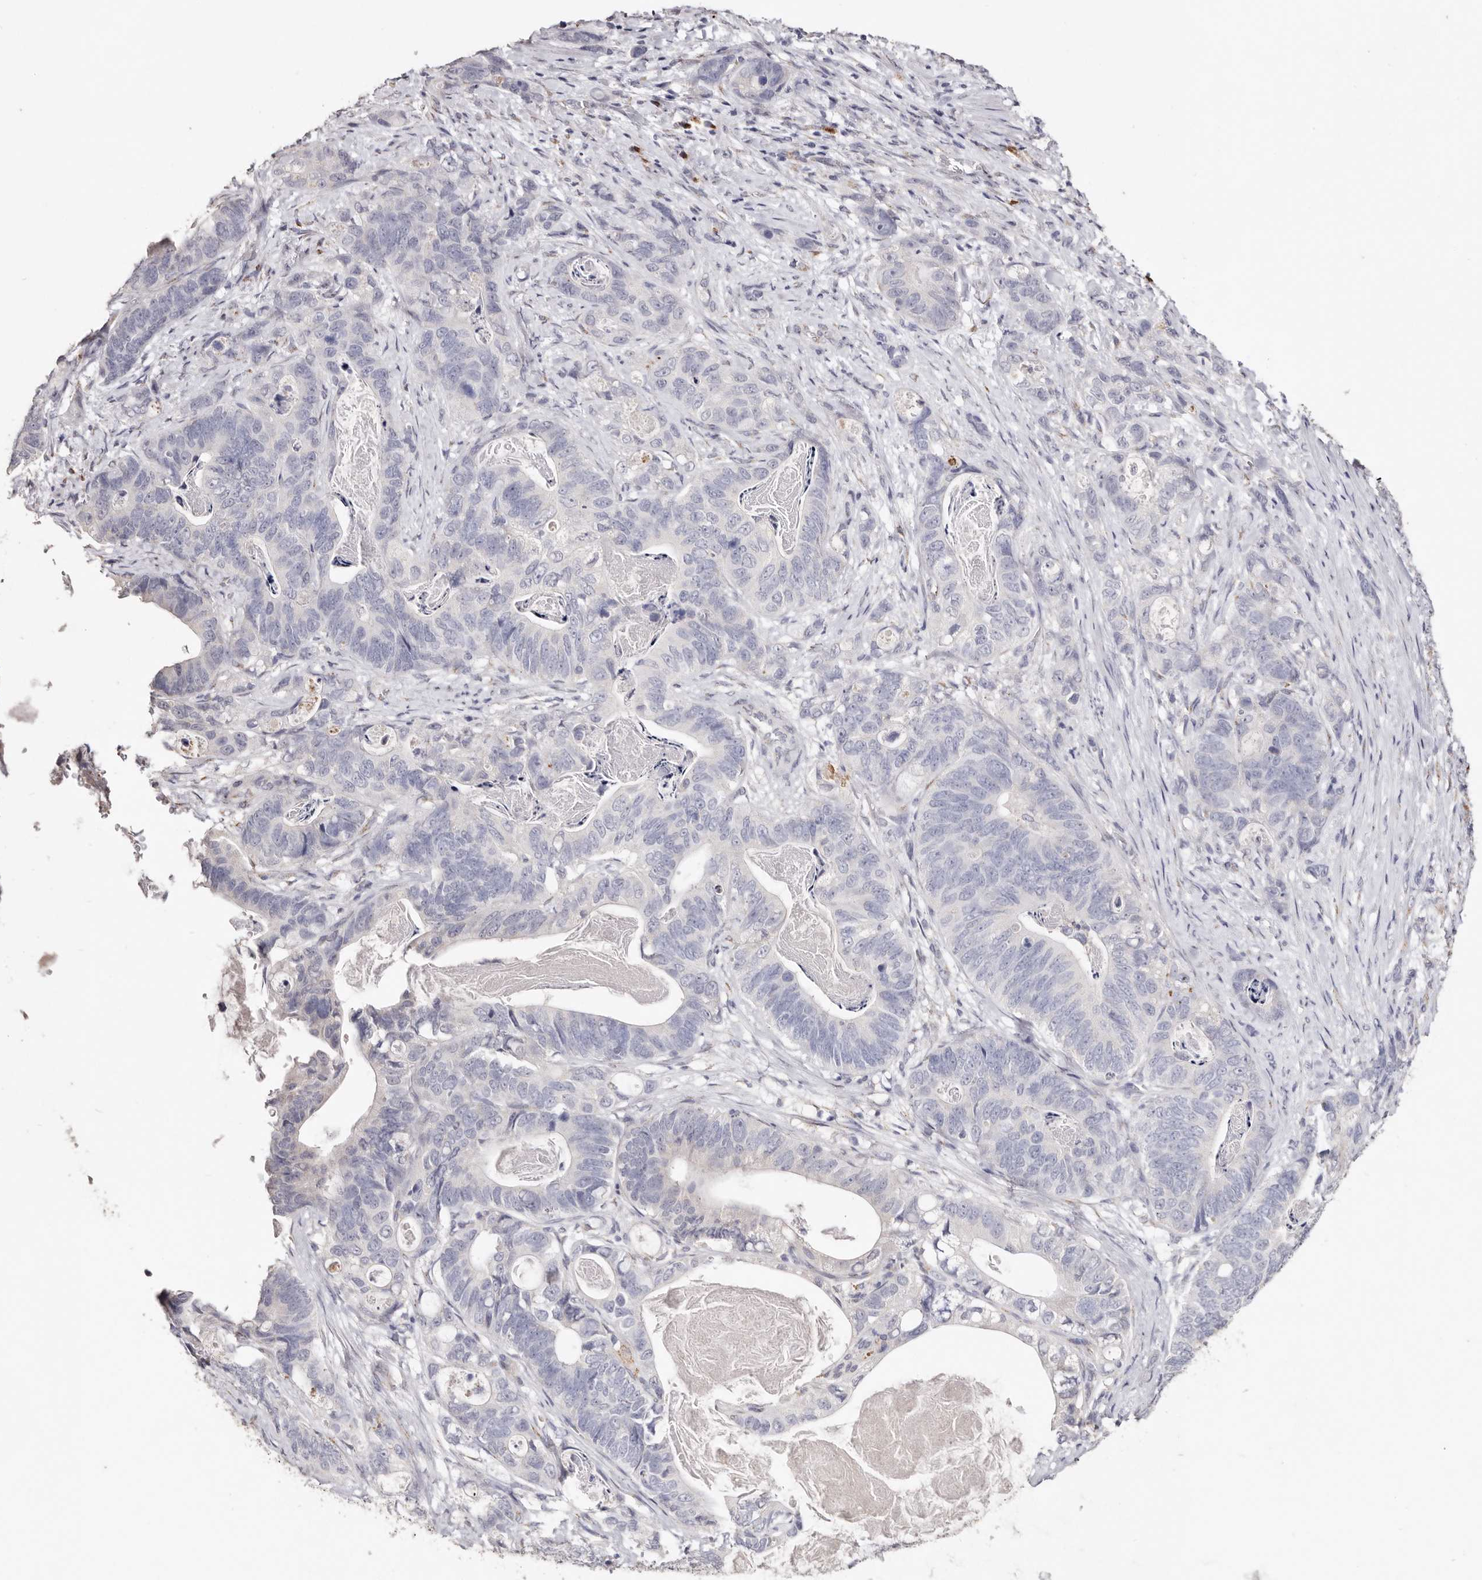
{"staining": {"intensity": "negative", "quantity": "none", "location": "none"}, "tissue": "stomach cancer", "cell_type": "Tumor cells", "image_type": "cancer", "snomed": [{"axis": "morphology", "description": "Normal tissue, NOS"}, {"axis": "morphology", "description": "Adenocarcinoma, NOS"}, {"axis": "topography", "description": "Stomach"}], "caption": "There is no significant expression in tumor cells of stomach cancer (adenocarcinoma).", "gene": "LGALS7B", "patient": {"sex": "female", "age": 89}}